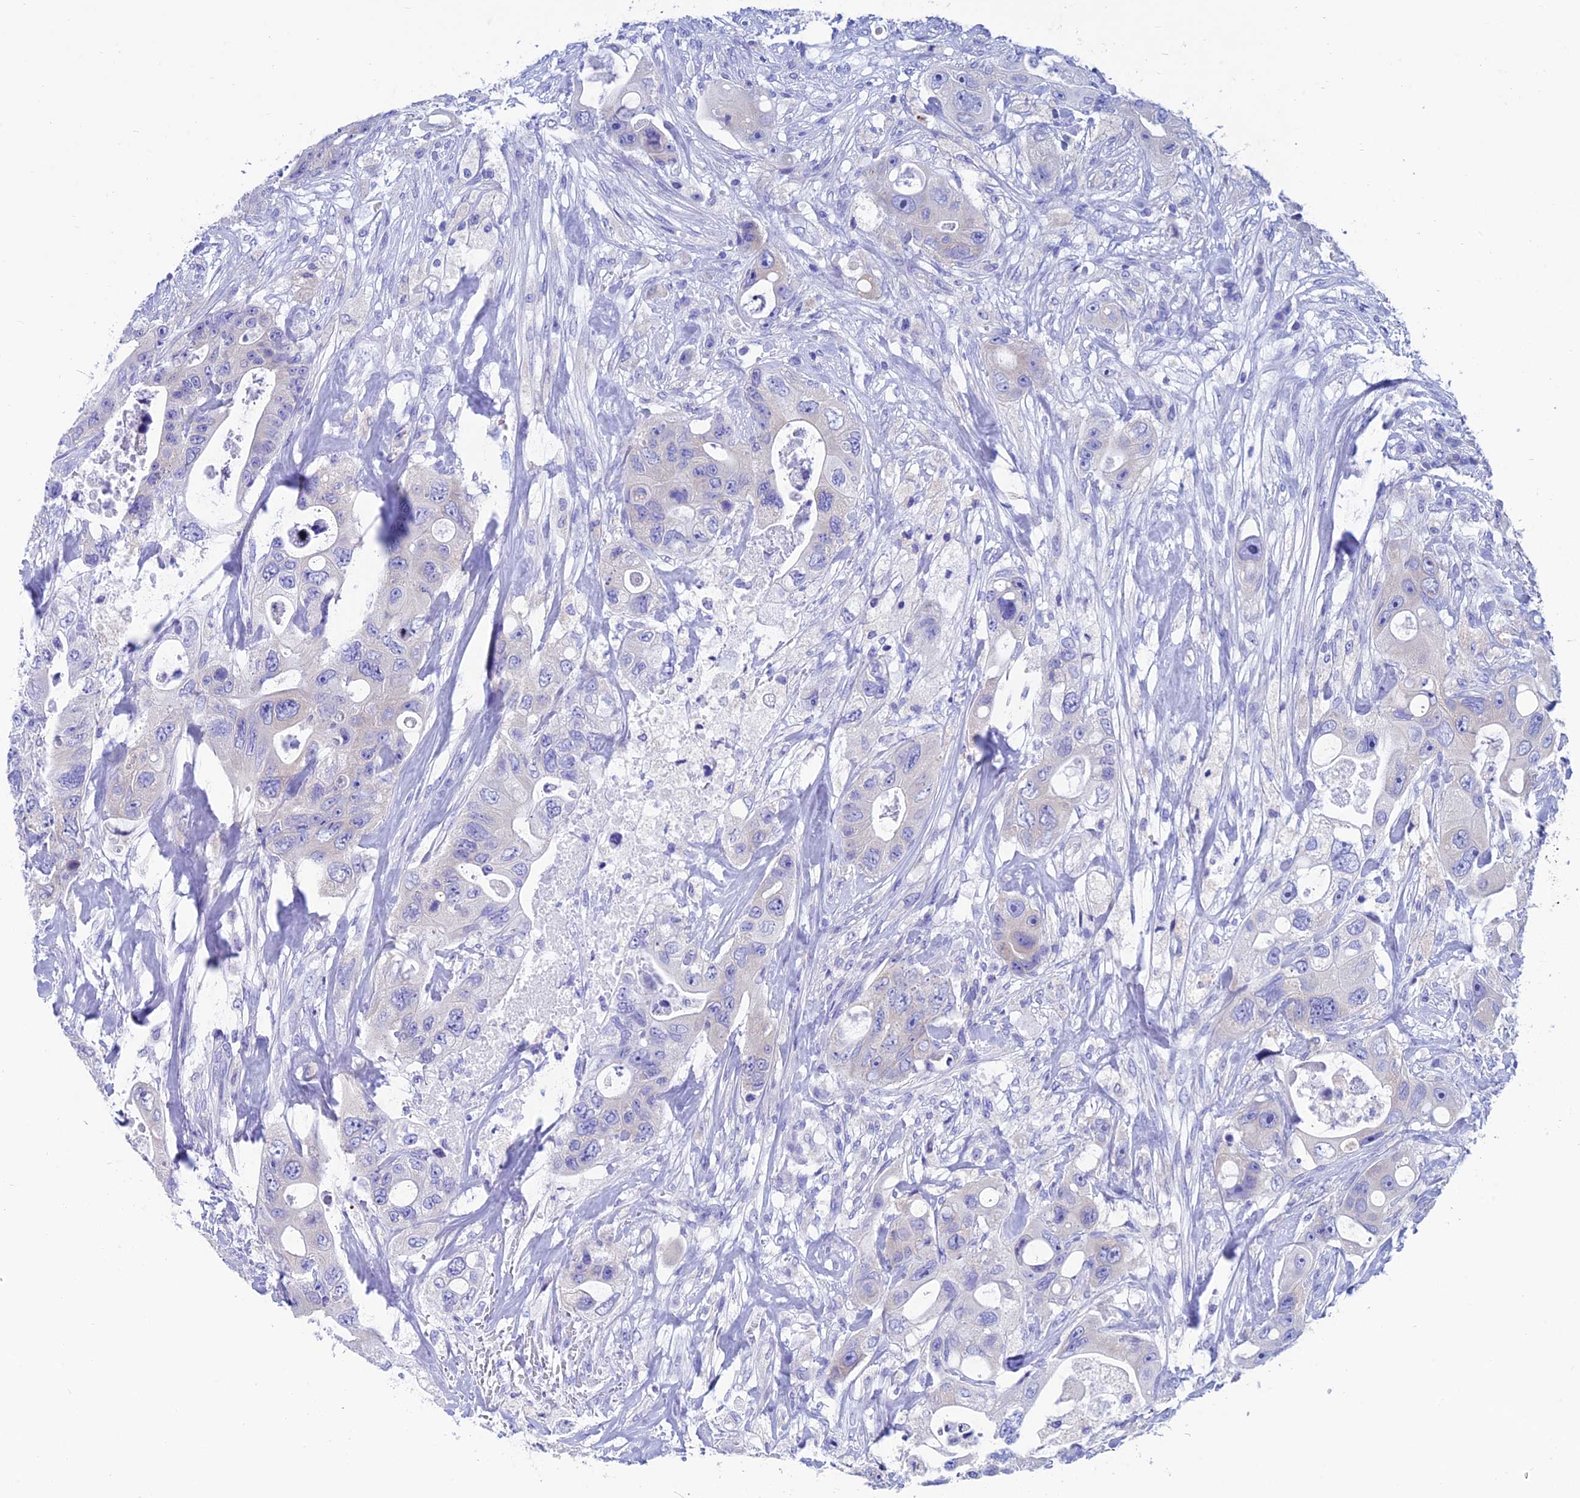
{"staining": {"intensity": "negative", "quantity": "none", "location": "none"}, "tissue": "colorectal cancer", "cell_type": "Tumor cells", "image_type": "cancer", "snomed": [{"axis": "morphology", "description": "Adenocarcinoma, NOS"}, {"axis": "topography", "description": "Colon"}], "caption": "Immunohistochemistry image of neoplastic tissue: human colorectal cancer (adenocarcinoma) stained with DAB (3,3'-diaminobenzidine) displays no significant protein staining in tumor cells.", "gene": "REEP4", "patient": {"sex": "female", "age": 46}}